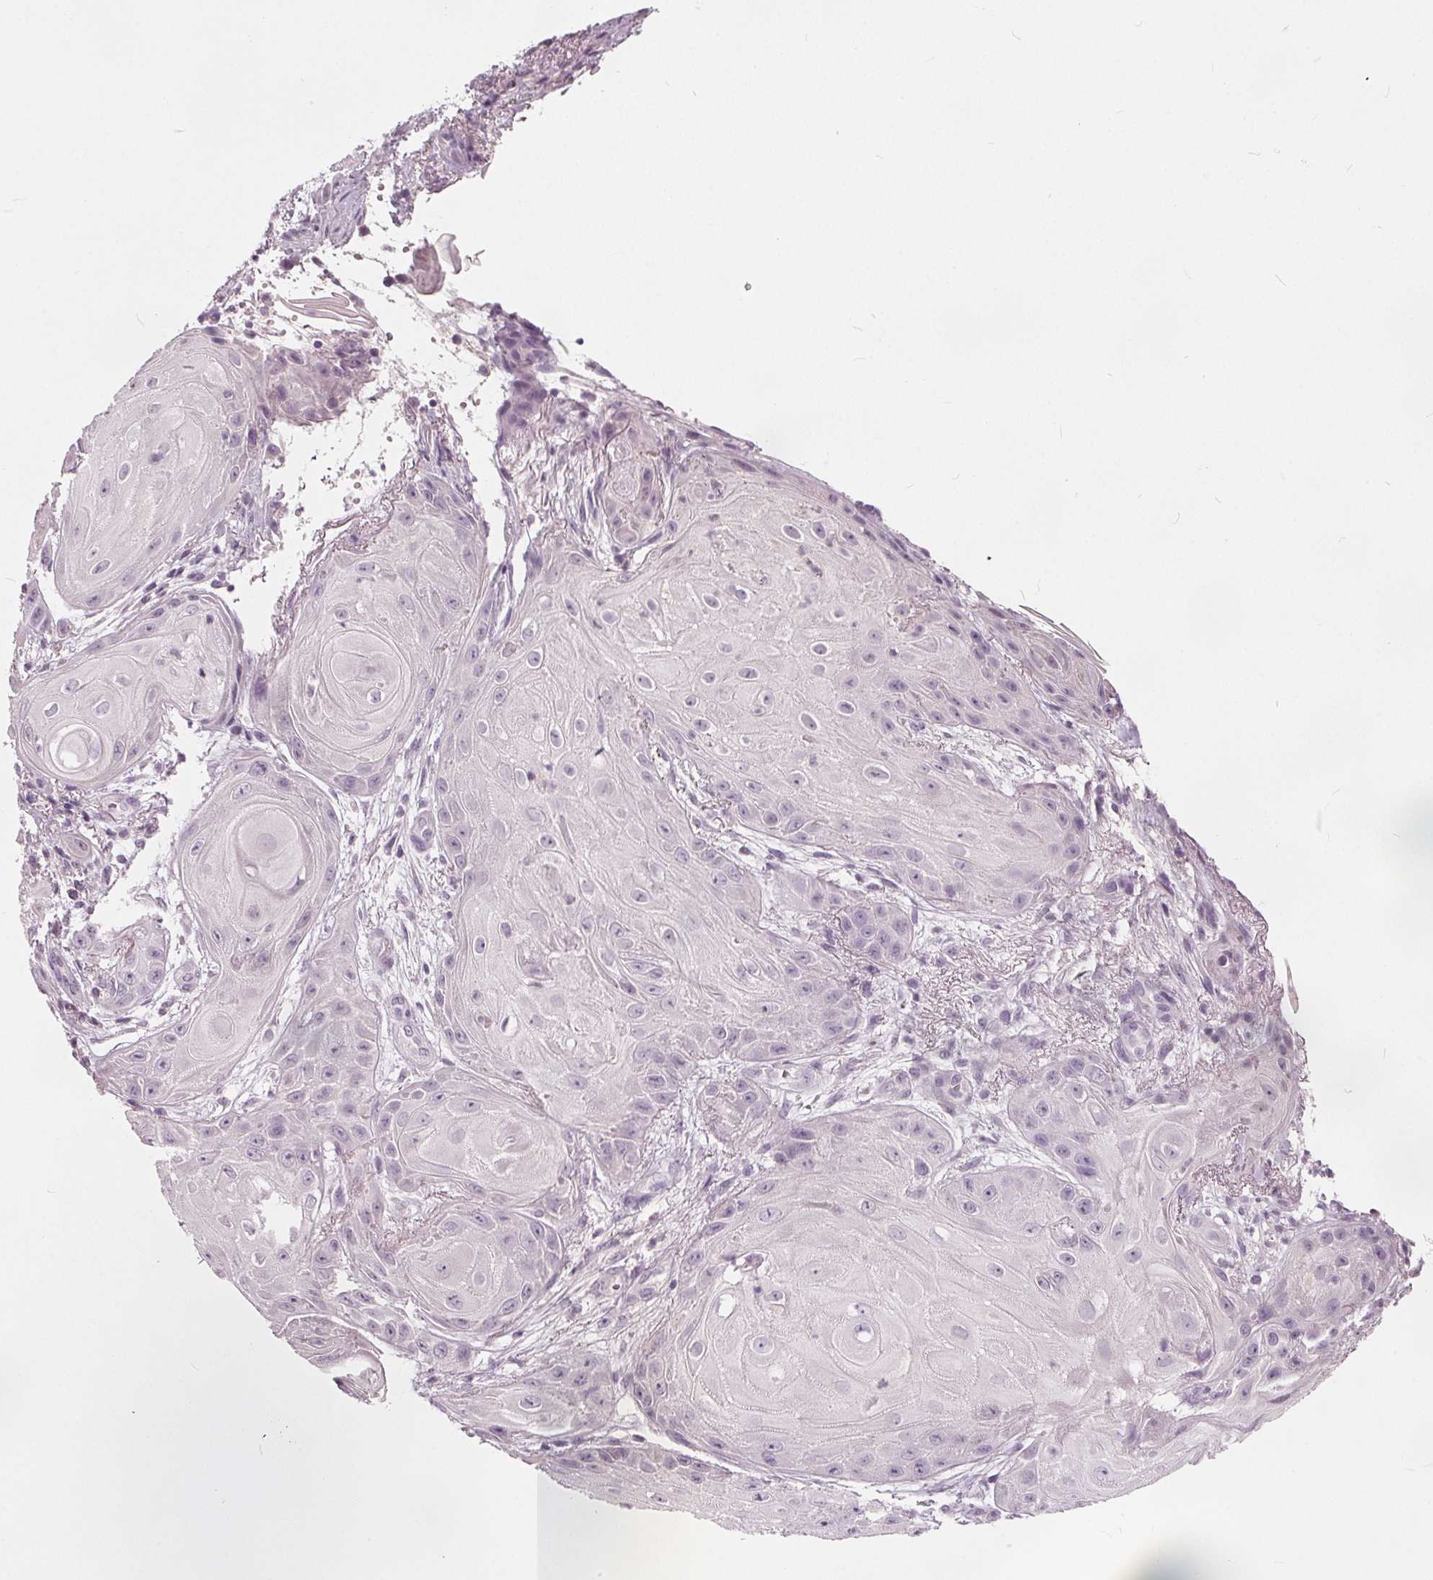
{"staining": {"intensity": "negative", "quantity": "none", "location": "none"}, "tissue": "skin cancer", "cell_type": "Tumor cells", "image_type": "cancer", "snomed": [{"axis": "morphology", "description": "Squamous cell carcinoma, NOS"}, {"axis": "topography", "description": "Skin"}], "caption": "Tumor cells show no significant protein staining in skin cancer.", "gene": "TKFC", "patient": {"sex": "male", "age": 62}}